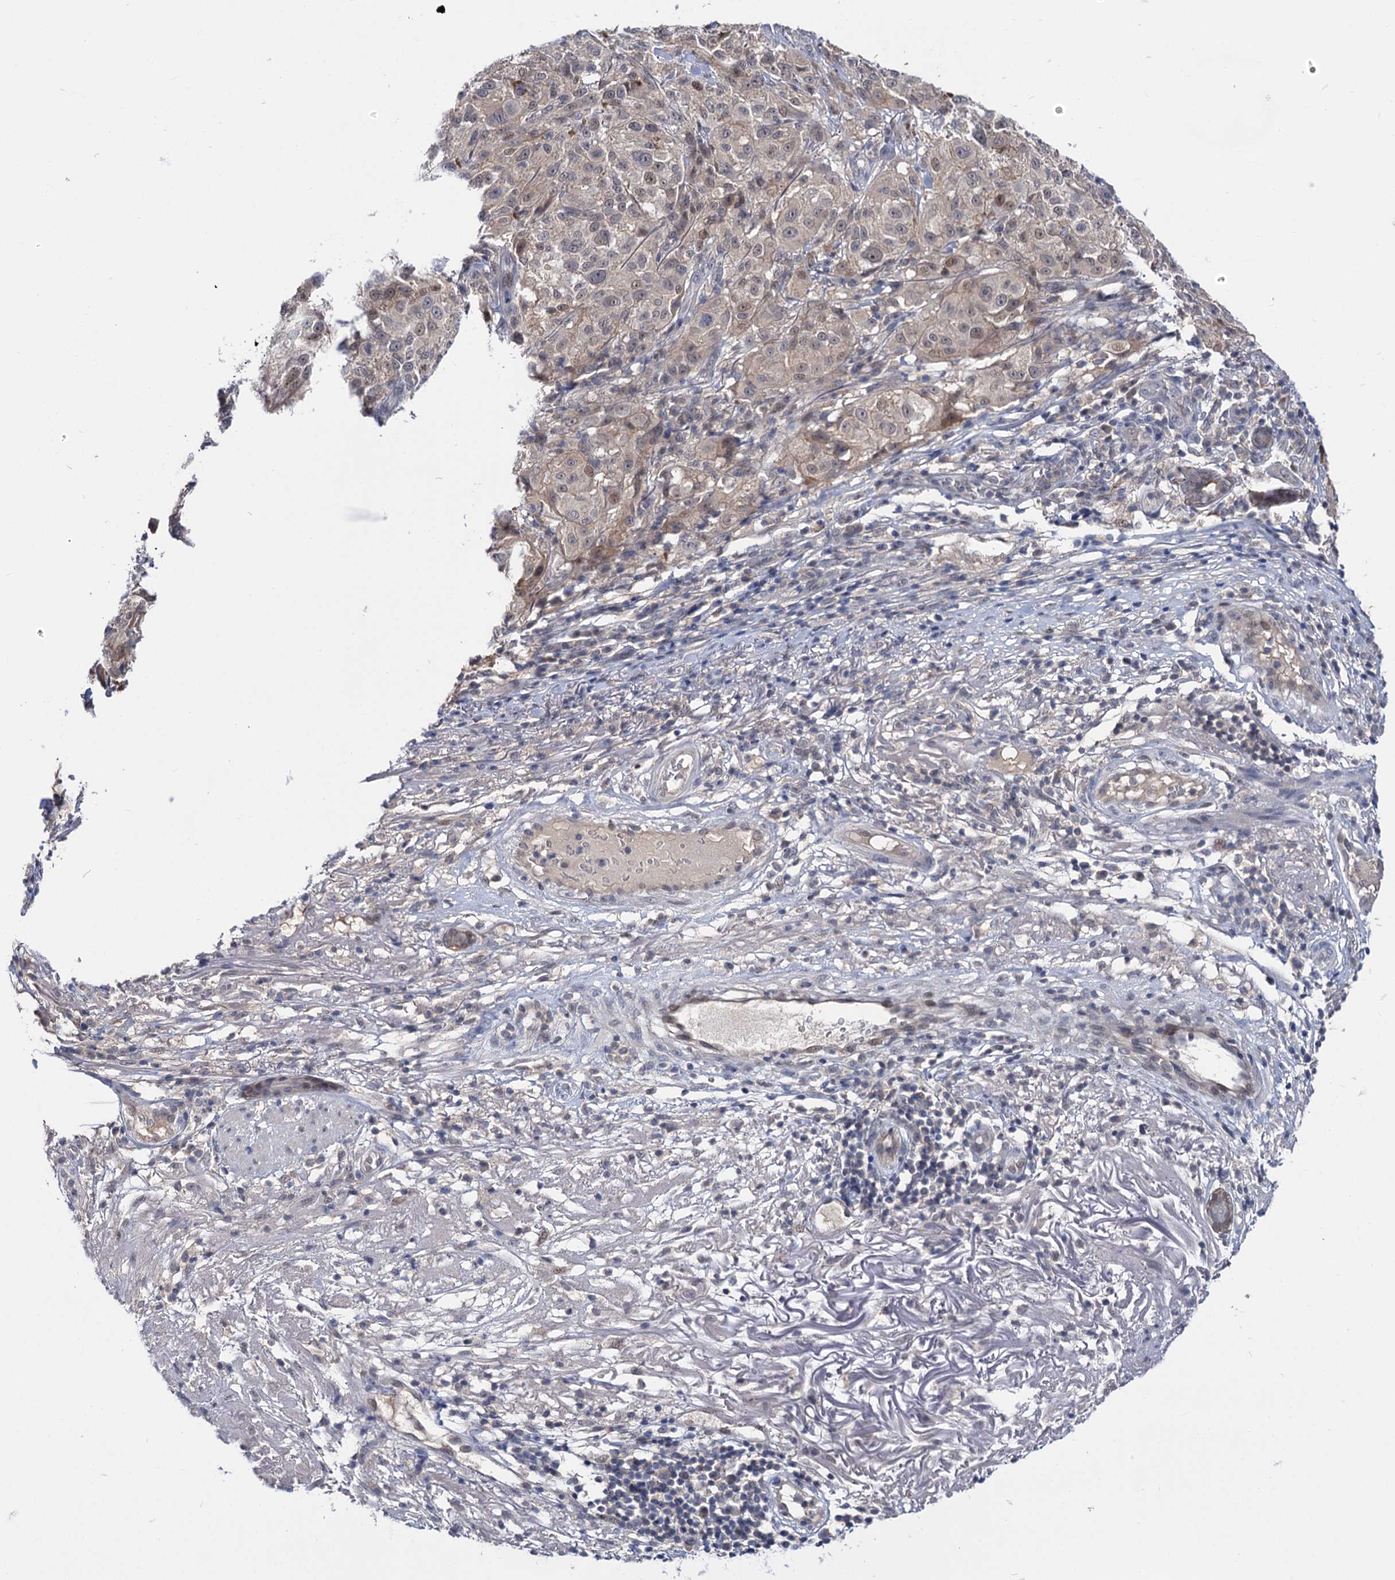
{"staining": {"intensity": "weak", "quantity": "<25%", "location": "nuclear"}, "tissue": "melanoma", "cell_type": "Tumor cells", "image_type": "cancer", "snomed": [{"axis": "morphology", "description": "Necrosis, NOS"}, {"axis": "morphology", "description": "Malignant melanoma, NOS"}, {"axis": "topography", "description": "Skin"}], "caption": "Immunohistochemistry of human melanoma exhibits no expression in tumor cells. (Stains: DAB (3,3'-diaminobenzidine) immunohistochemistry with hematoxylin counter stain, Microscopy: brightfield microscopy at high magnification).", "gene": "NEK10", "patient": {"sex": "female", "age": 87}}